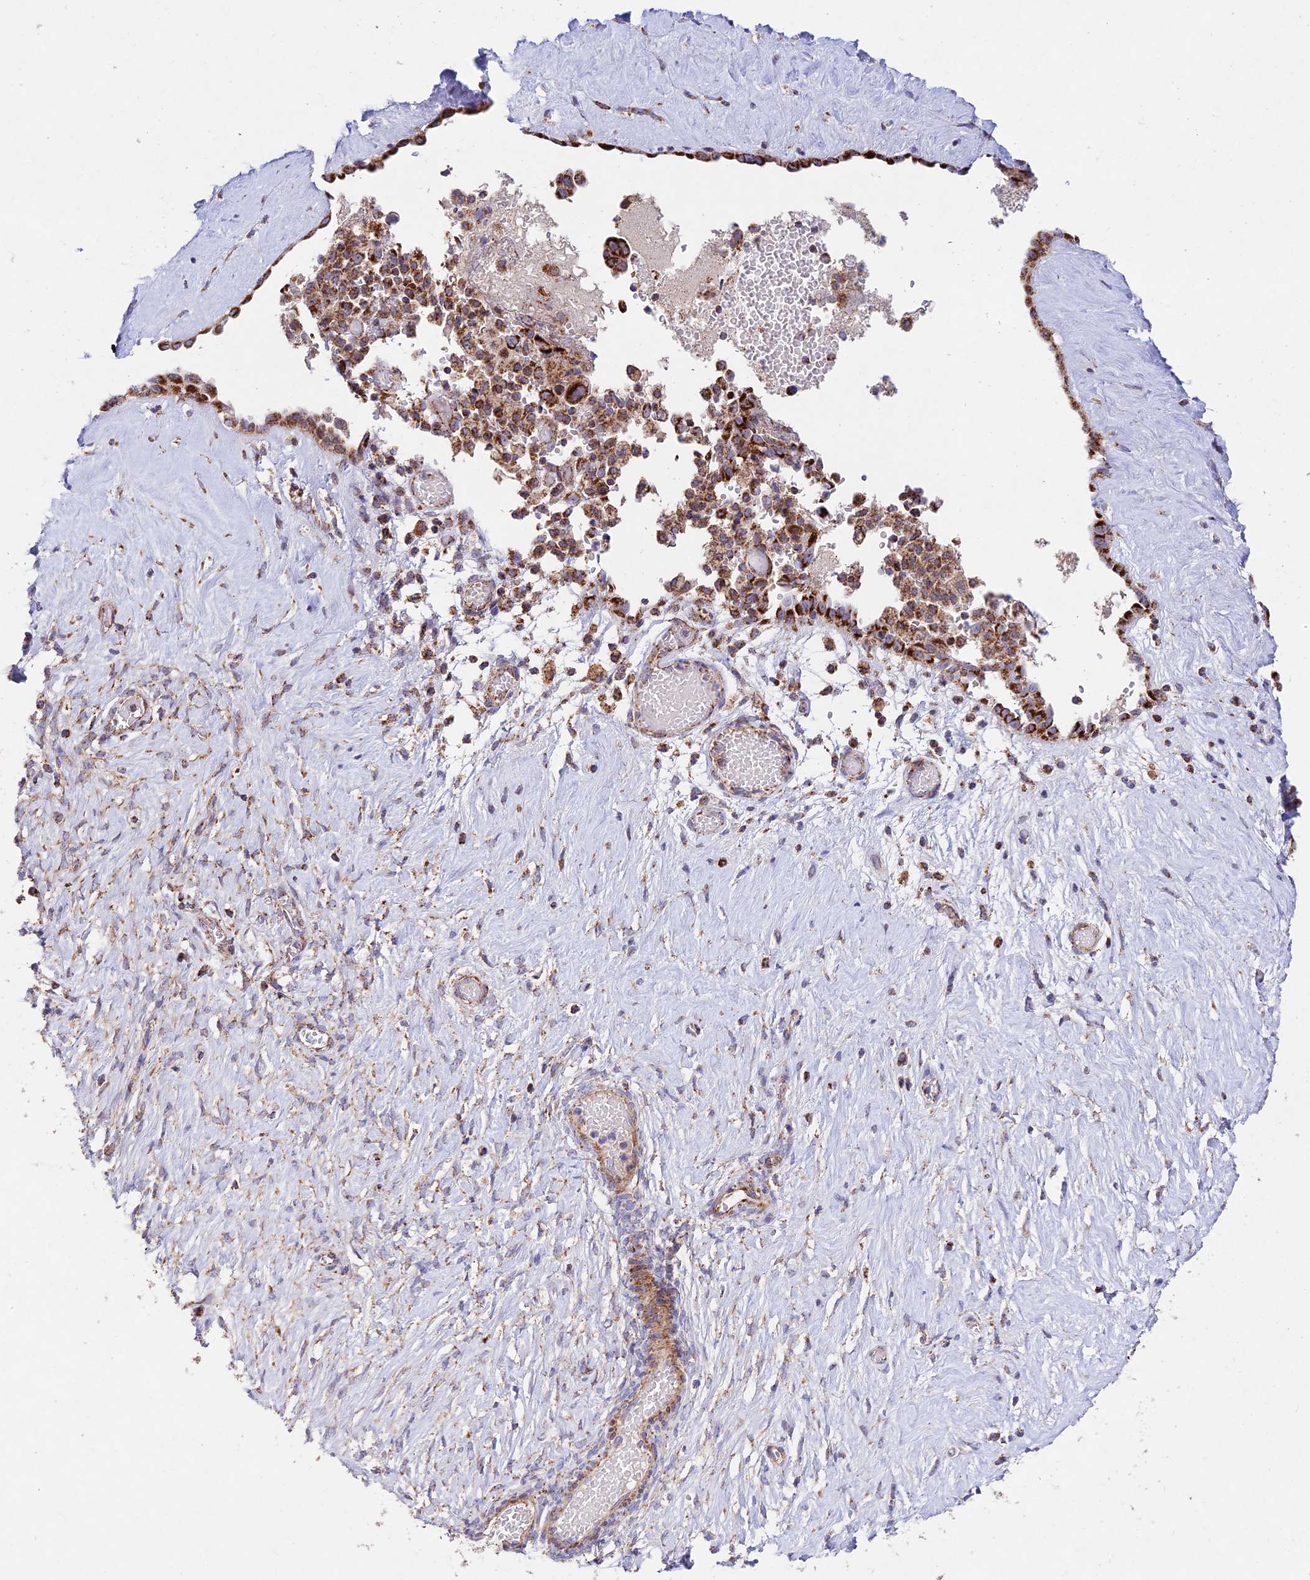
{"staining": {"intensity": "strong", "quantity": ">75%", "location": "cytoplasmic/membranous"}, "tissue": "ovarian cancer", "cell_type": "Tumor cells", "image_type": "cancer", "snomed": [{"axis": "morphology", "description": "Cystadenocarcinoma, serous, NOS"}, {"axis": "topography", "description": "Ovary"}], "caption": "Human ovarian cancer stained for a protein (brown) shows strong cytoplasmic/membranous positive positivity in about >75% of tumor cells.", "gene": "KHDC3L", "patient": {"sex": "female", "age": 56}}